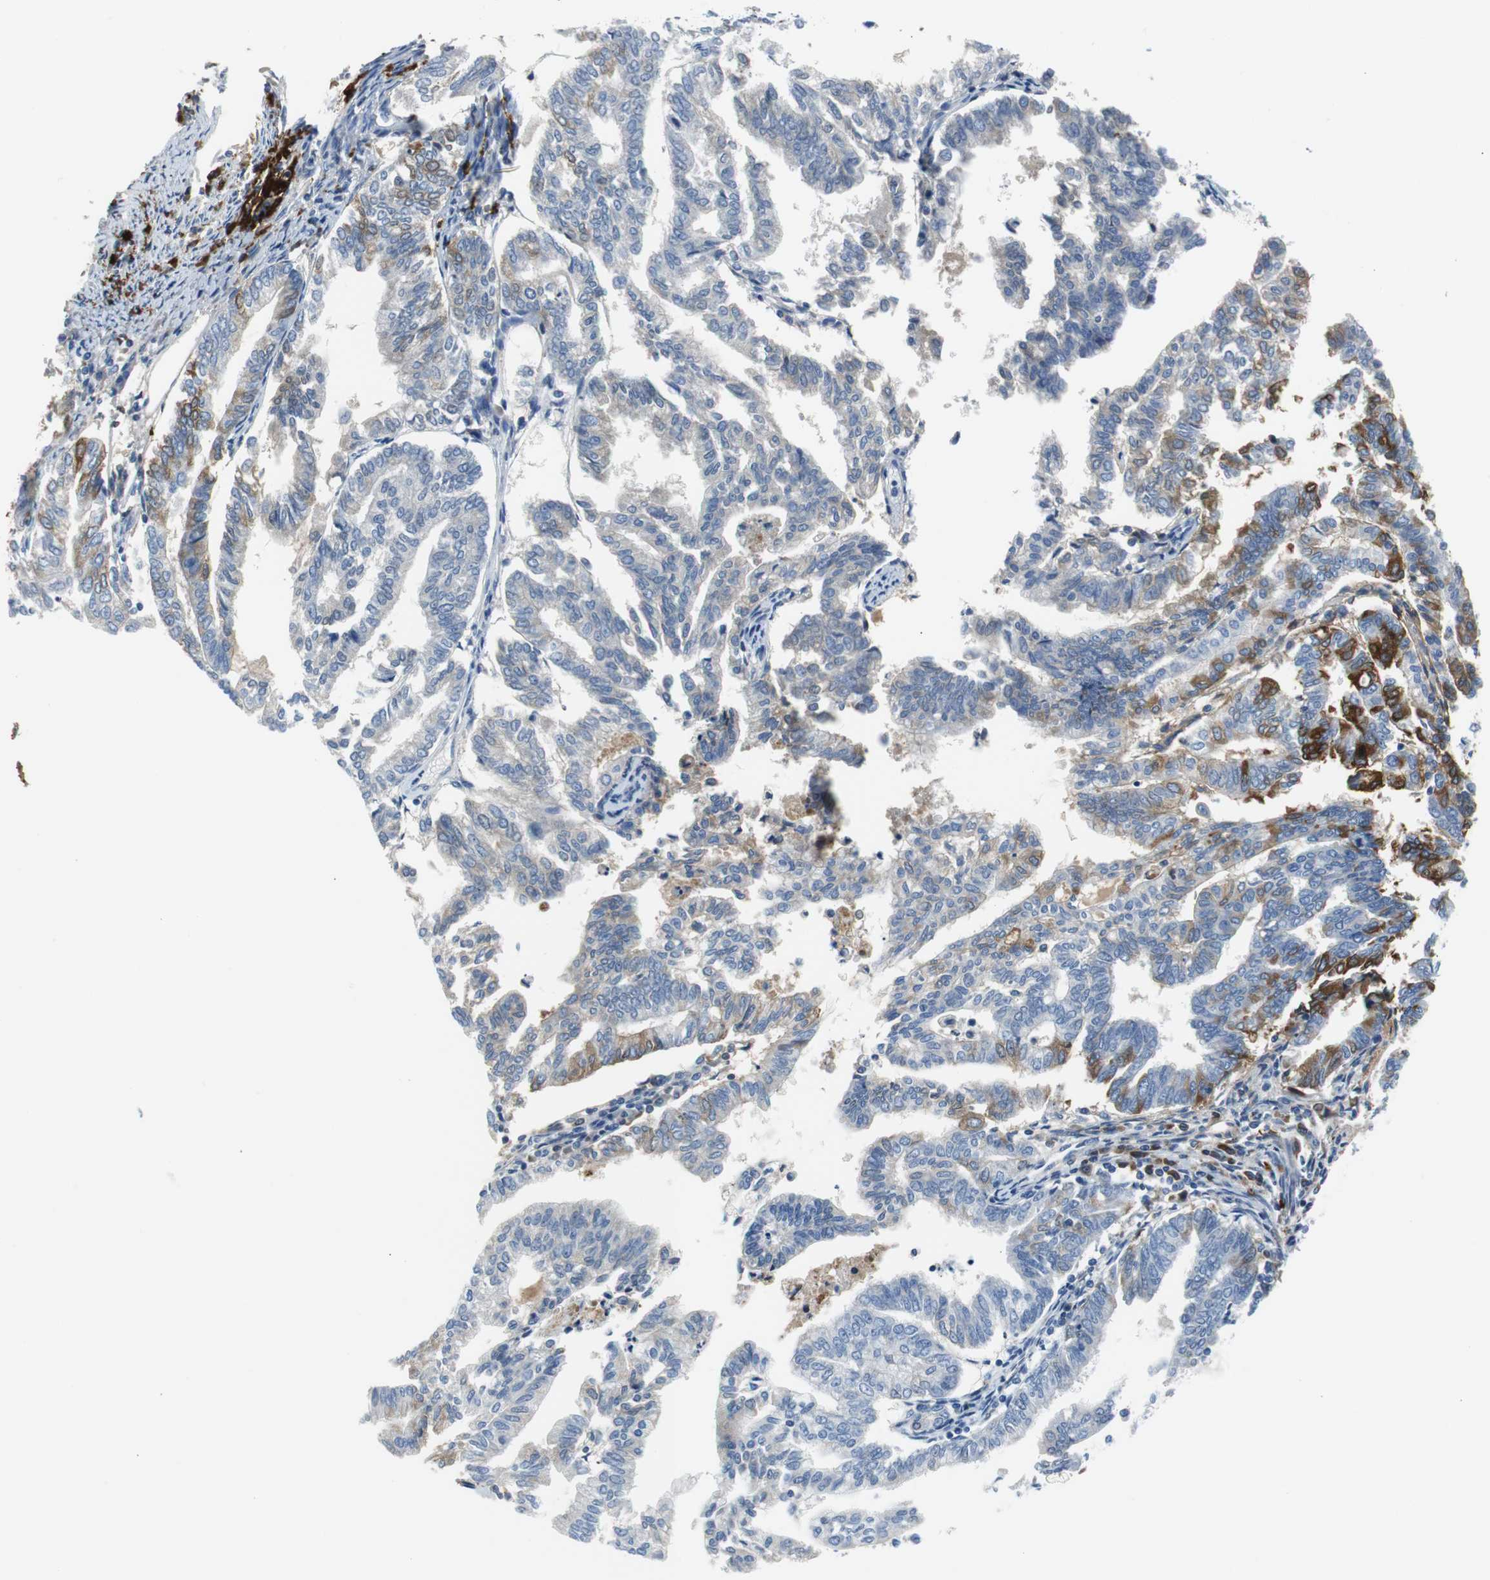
{"staining": {"intensity": "strong", "quantity": "<25%", "location": "cytoplasmic/membranous"}, "tissue": "endometrial cancer", "cell_type": "Tumor cells", "image_type": "cancer", "snomed": [{"axis": "morphology", "description": "Adenocarcinoma, NOS"}, {"axis": "topography", "description": "Endometrium"}], "caption": "Endometrial cancer stained for a protein (brown) shows strong cytoplasmic/membranous positive staining in about <25% of tumor cells.", "gene": "APCS", "patient": {"sex": "female", "age": 79}}